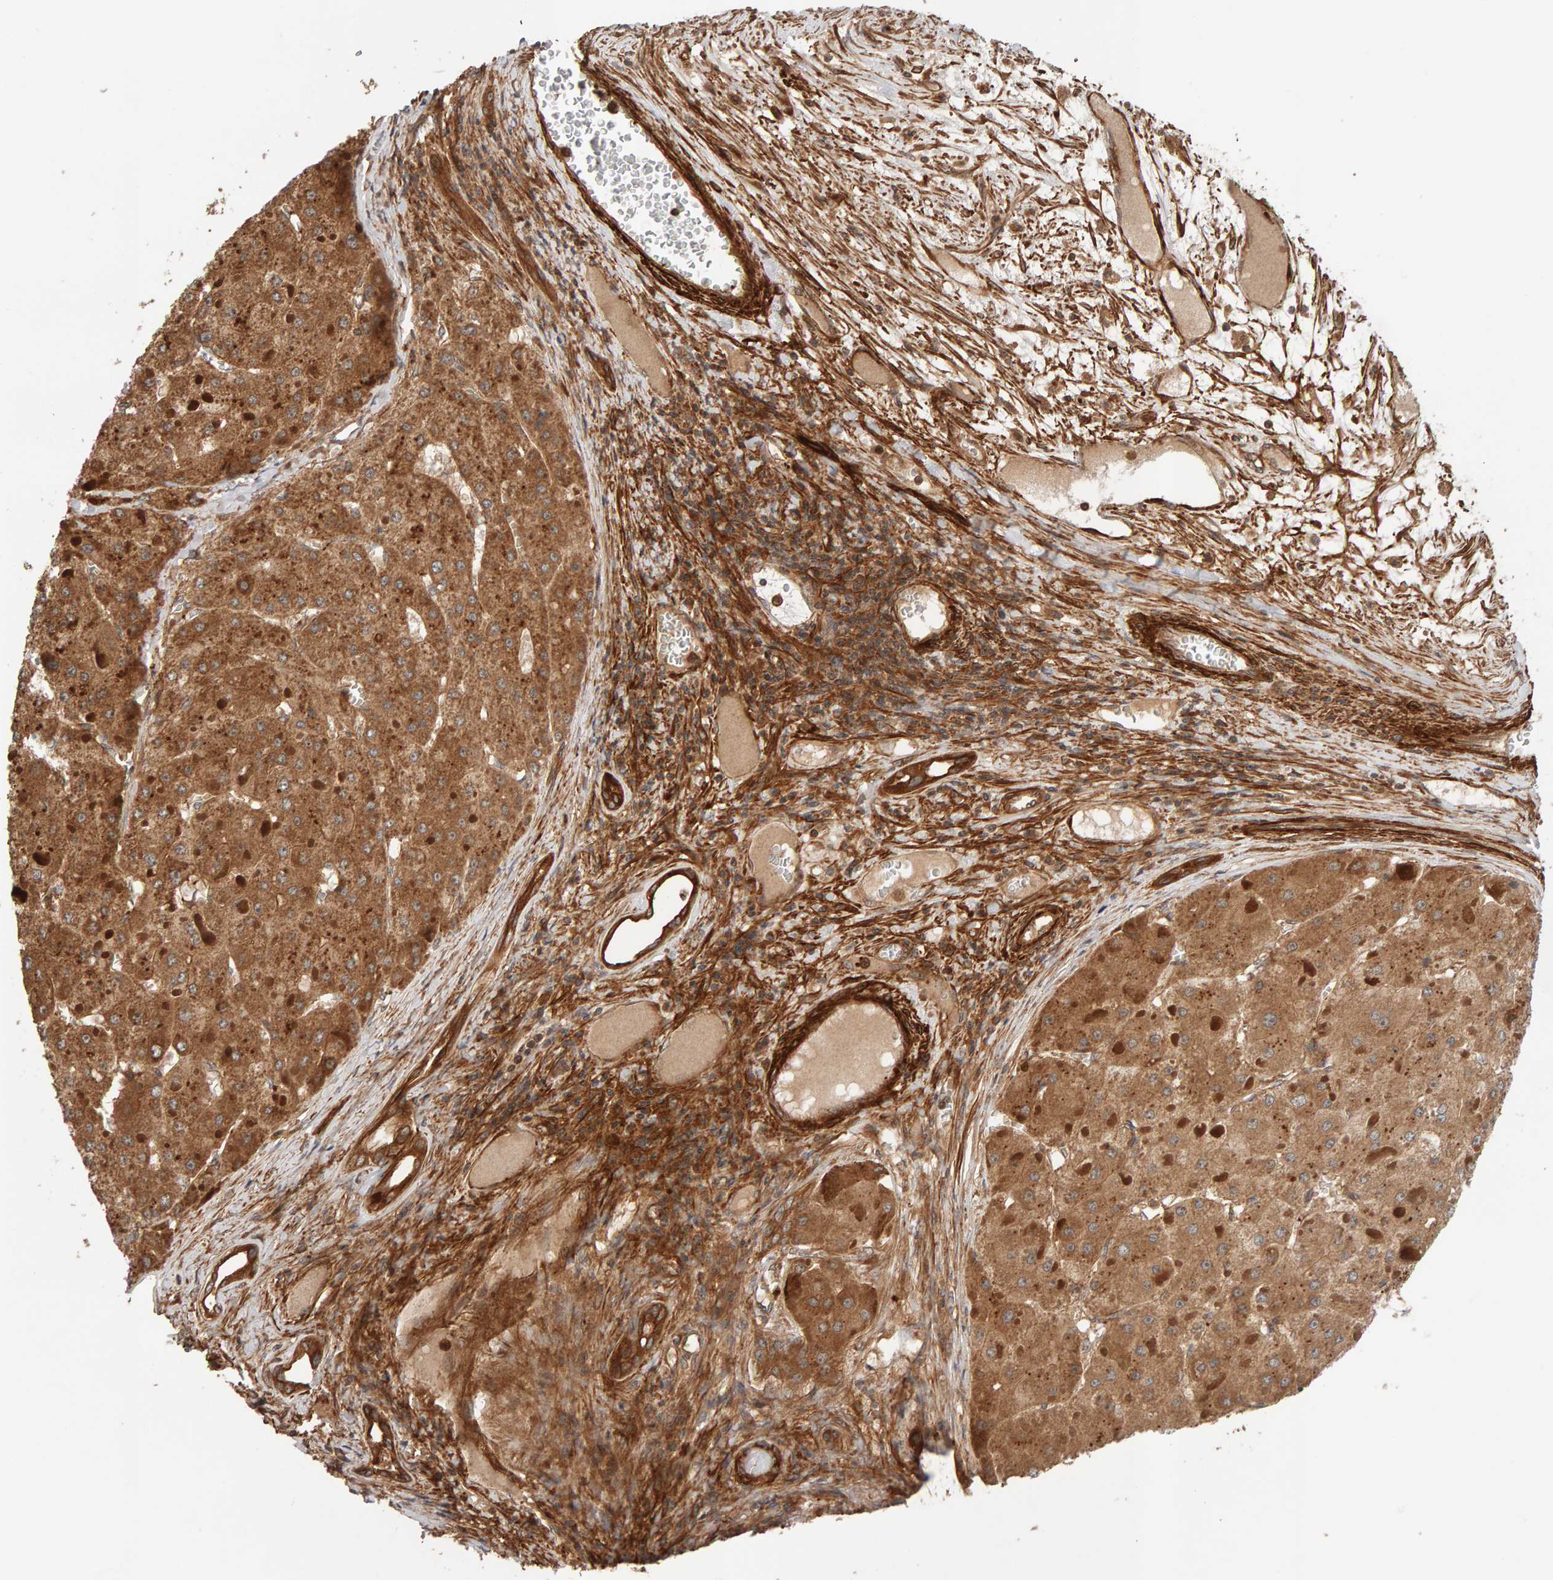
{"staining": {"intensity": "moderate", "quantity": ">75%", "location": "cytoplasmic/membranous"}, "tissue": "liver cancer", "cell_type": "Tumor cells", "image_type": "cancer", "snomed": [{"axis": "morphology", "description": "Carcinoma, Hepatocellular, NOS"}, {"axis": "topography", "description": "Liver"}], "caption": "A medium amount of moderate cytoplasmic/membranous staining is present in approximately >75% of tumor cells in hepatocellular carcinoma (liver) tissue.", "gene": "SYNRG", "patient": {"sex": "female", "age": 73}}